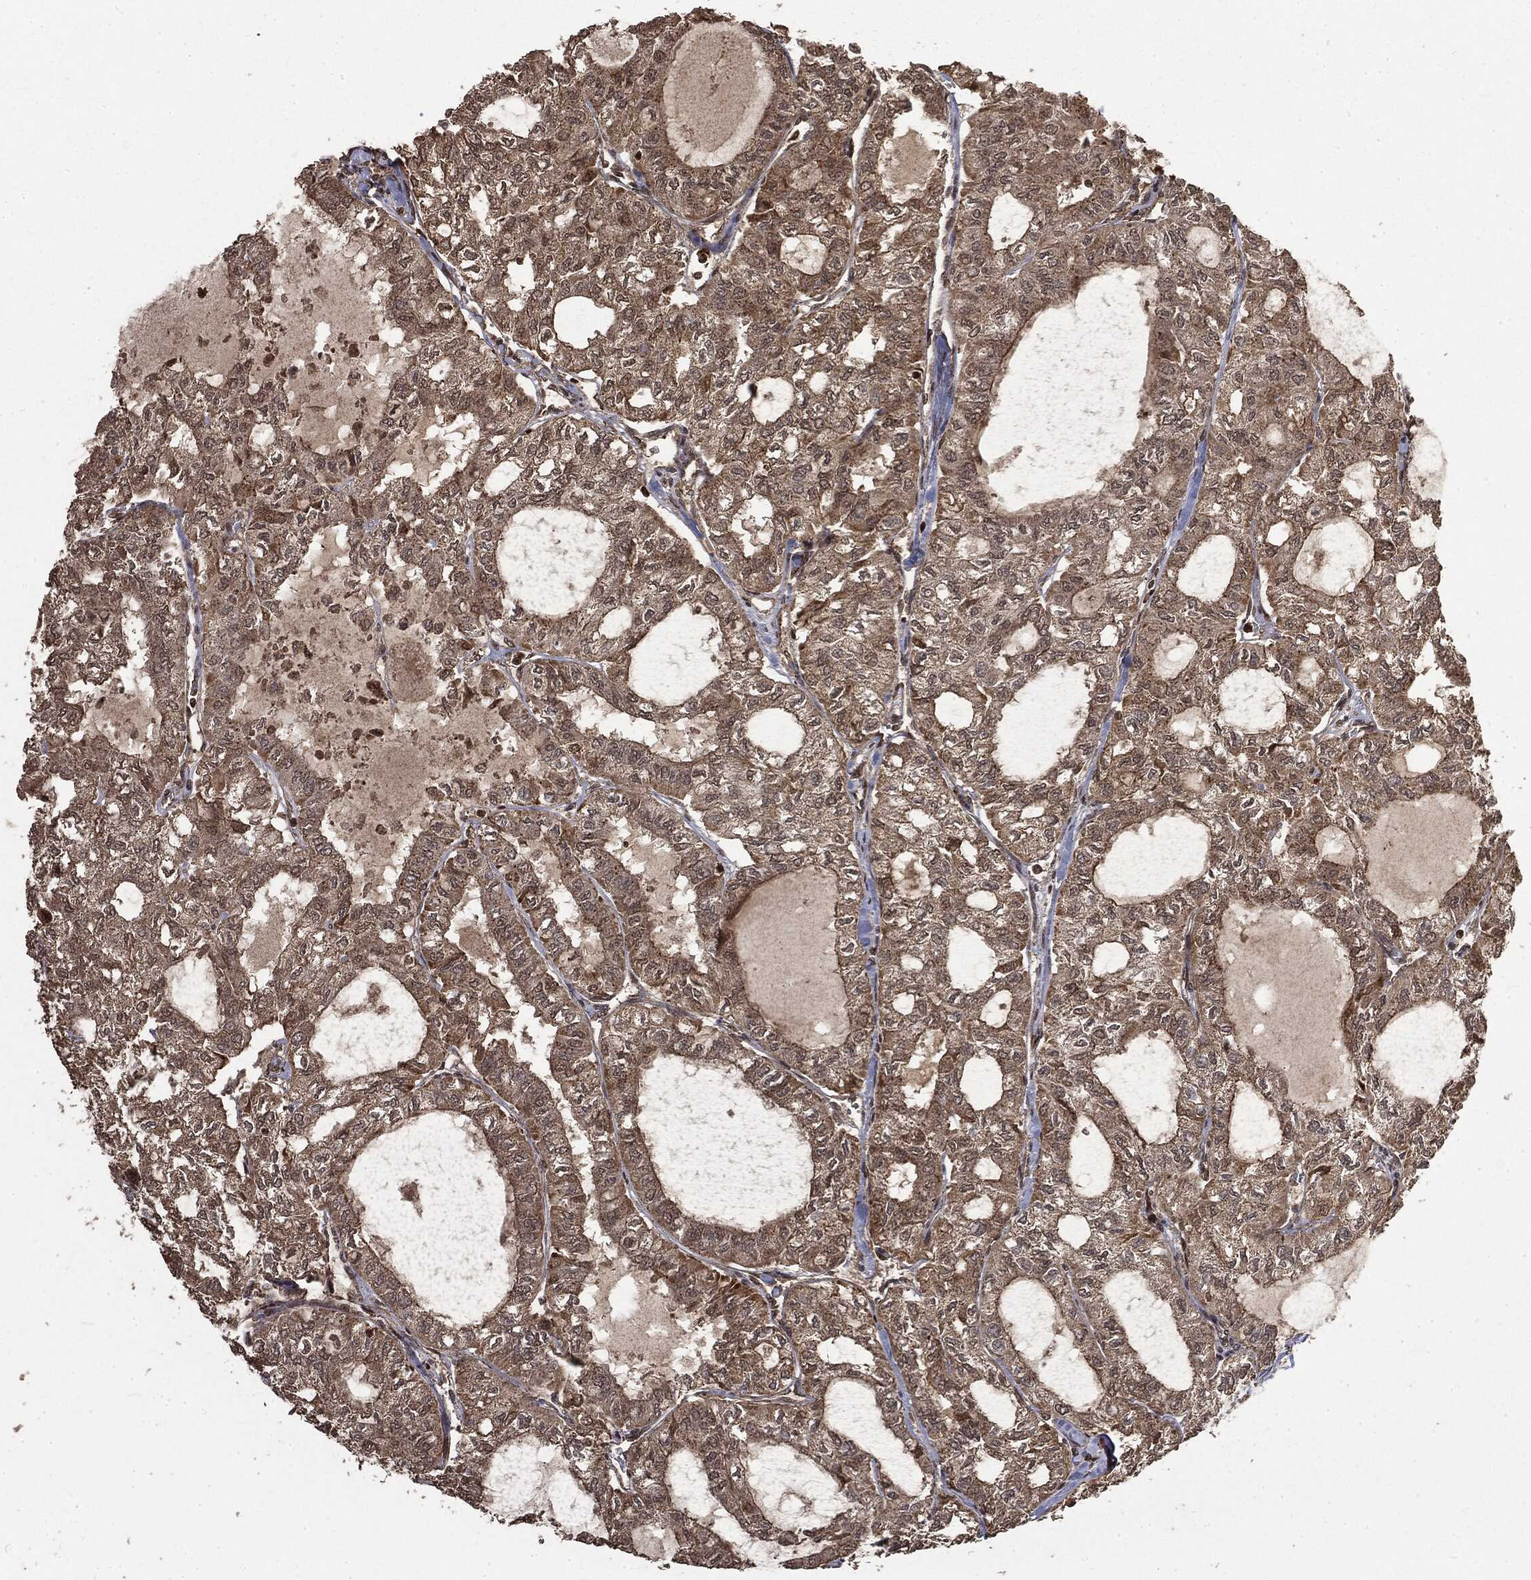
{"staining": {"intensity": "moderate", "quantity": "<25%", "location": "nuclear"}, "tissue": "thyroid cancer", "cell_type": "Tumor cells", "image_type": "cancer", "snomed": [{"axis": "morphology", "description": "Follicular adenoma carcinoma, NOS"}, {"axis": "topography", "description": "Thyroid gland"}], "caption": "A brown stain labels moderate nuclear positivity of a protein in human thyroid follicular adenoma carcinoma tumor cells. (DAB (3,3'-diaminobenzidine) IHC with brightfield microscopy, high magnification).", "gene": "CTDP1", "patient": {"sex": "male", "age": 75}}